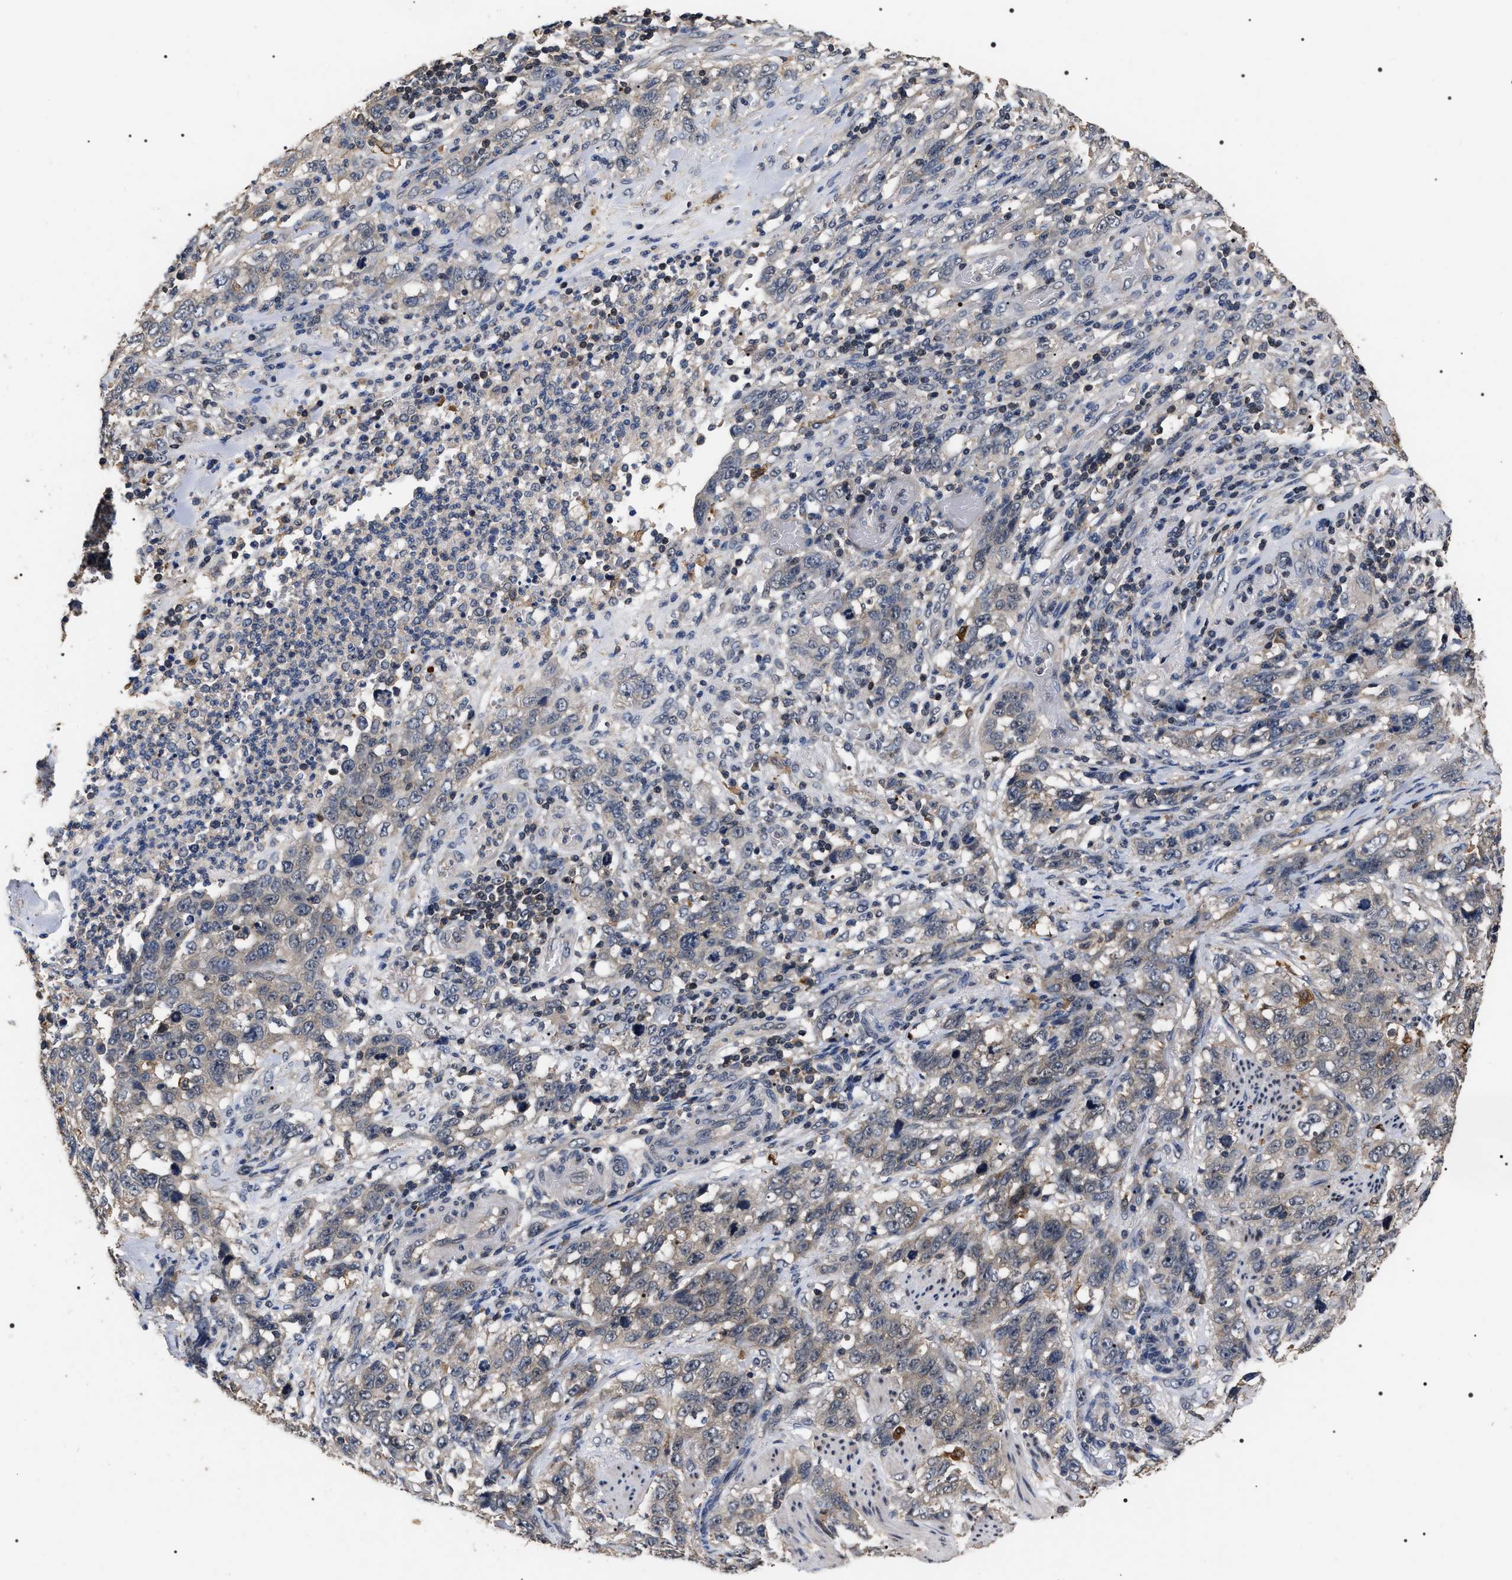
{"staining": {"intensity": "weak", "quantity": "<25%", "location": "cytoplasmic/membranous"}, "tissue": "stomach cancer", "cell_type": "Tumor cells", "image_type": "cancer", "snomed": [{"axis": "morphology", "description": "Adenocarcinoma, NOS"}, {"axis": "topography", "description": "Stomach"}], "caption": "Tumor cells are negative for brown protein staining in adenocarcinoma (stomach). (DAB IHC with hematoxylin counter stain).", "gene": "UPF3A", "patient": {"sex": "male", "age": 48}}